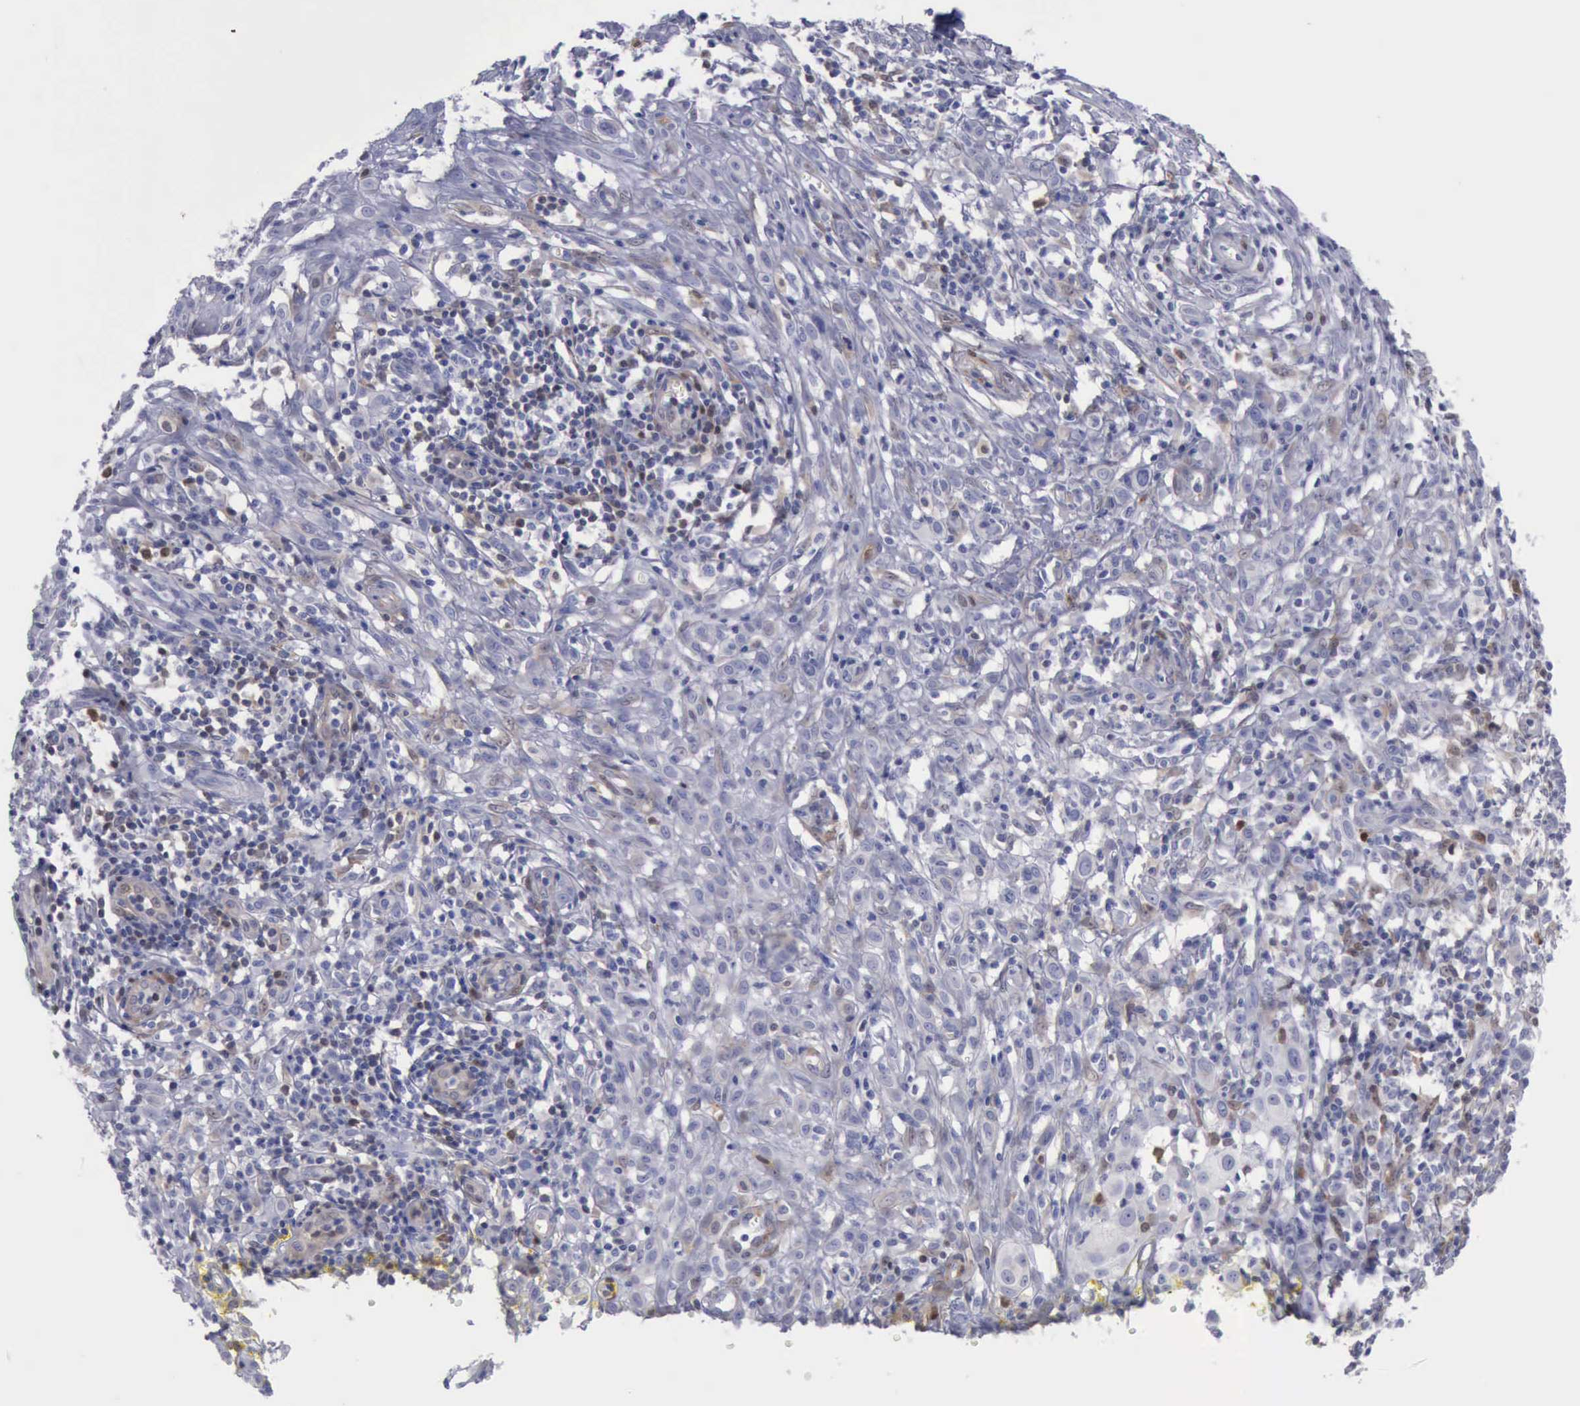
{"staining": {"intensity": "negative", "quantity": "none", "location": "none"}, "tissue": "melanoma", "cell_type": "Tumor cells", "image_type": "cancer", "snomed": [{"axis": "morphology", "description": "Malignant melanoma, NOS"}, {"axis": "topography", "description": "Skin"}], "caption": "A micrograph of human malignant melanoma is negative for staining in tumor cells.", "gene": "FHL1", "patient": {"sex": "female", "age": 52}}